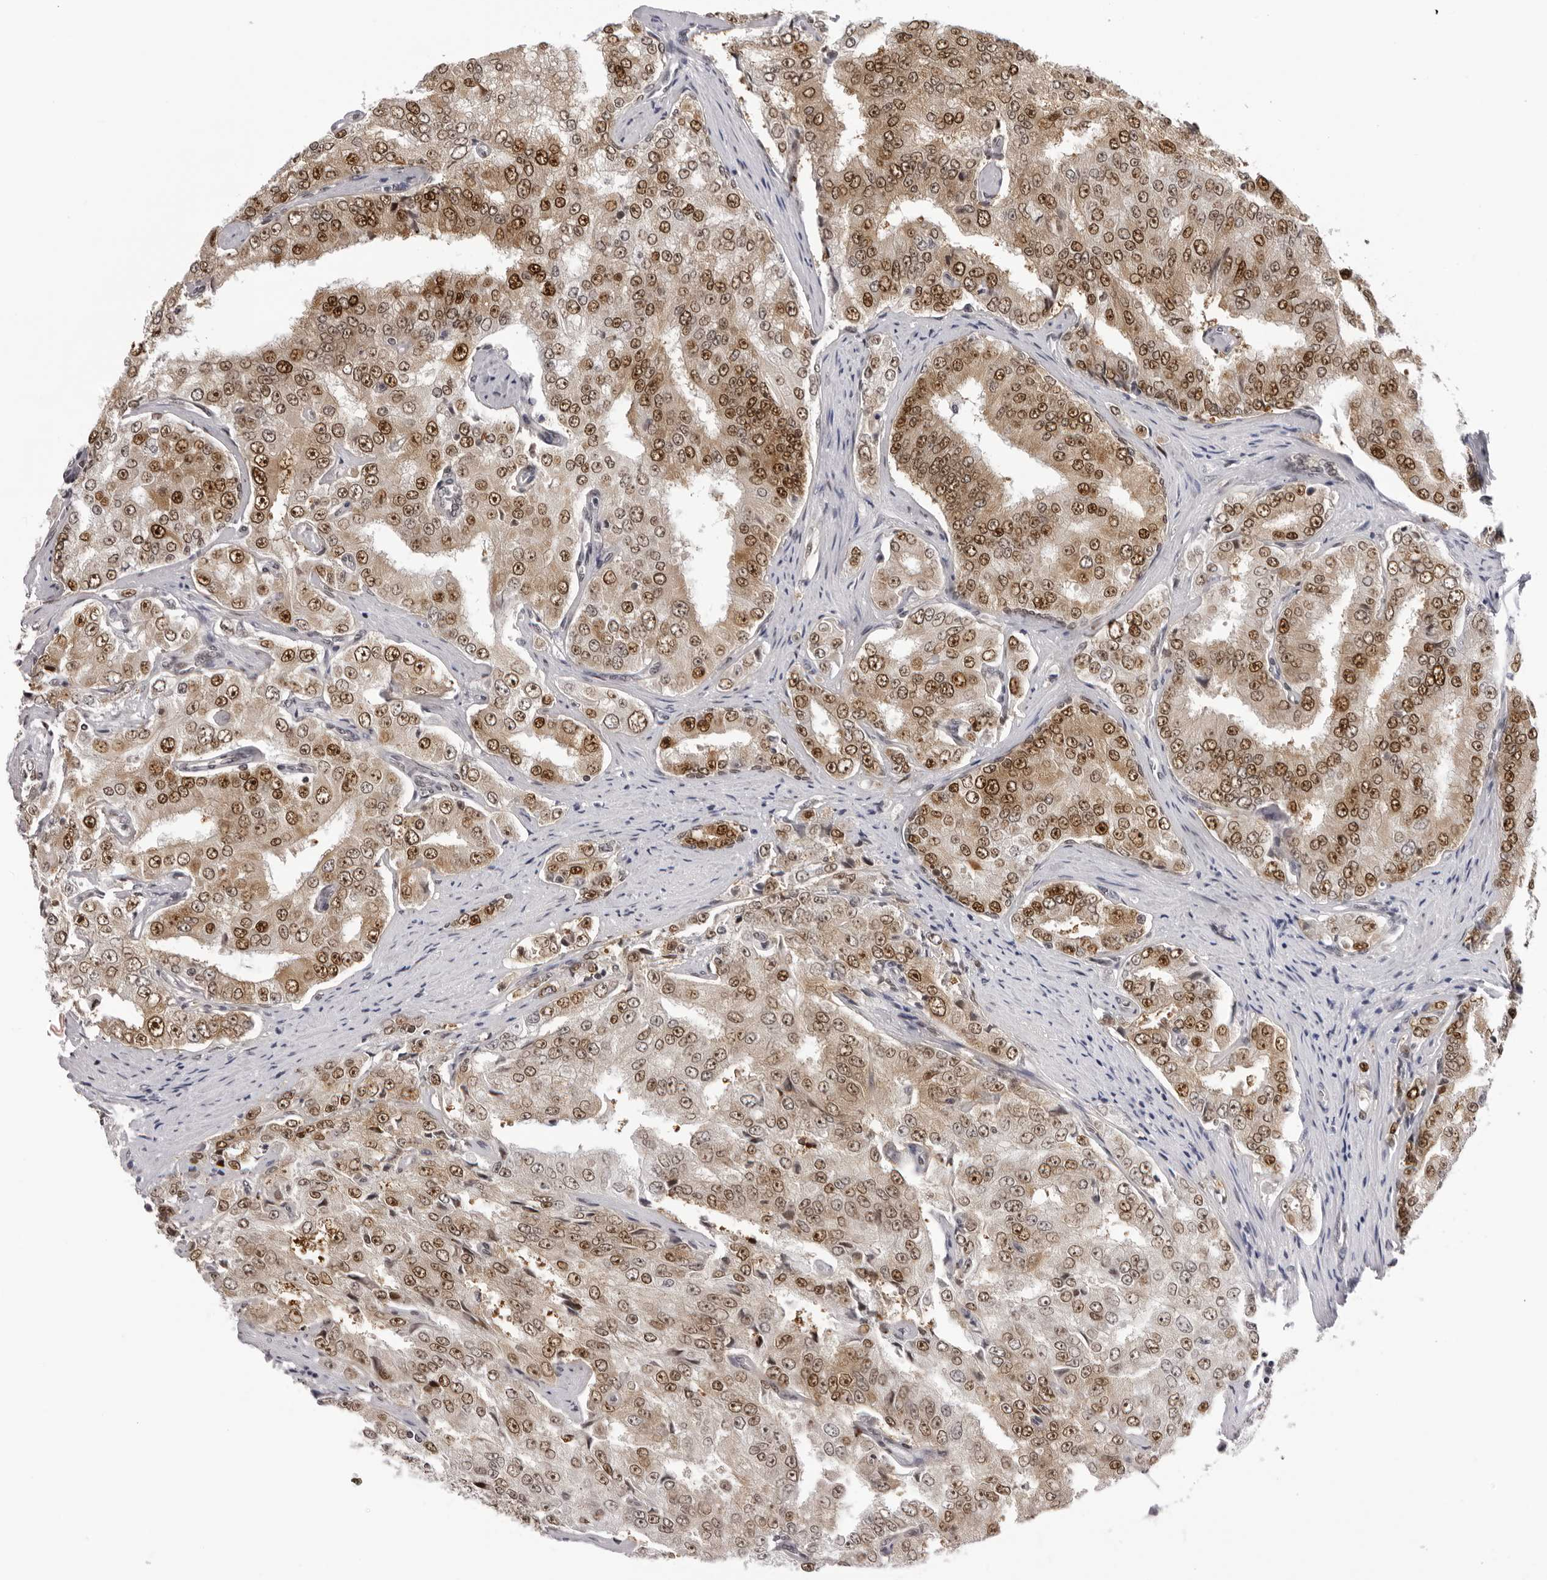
{"staining": {"intensity": "strong", "quantity": ">75%", "location": "nuclear"}, "tissue": "prostate cancer", "cell_type": "Tumor cells", "image_type": "cancer", "snomed": [{"axis": "morphology", "description": "Adenocarcinoma, High grade"}, {"axis": "topography", "description": "Prostate"}], "caption": "Protein positivity by immunohistochemistry (IHC) displays strong nuclear staining in approximately >75% of tumor cells in prostate cancer (adenocarcinoma (high-grade)).", "gene": "WDR77", "patient": {"sex": "male", "age": 58}}